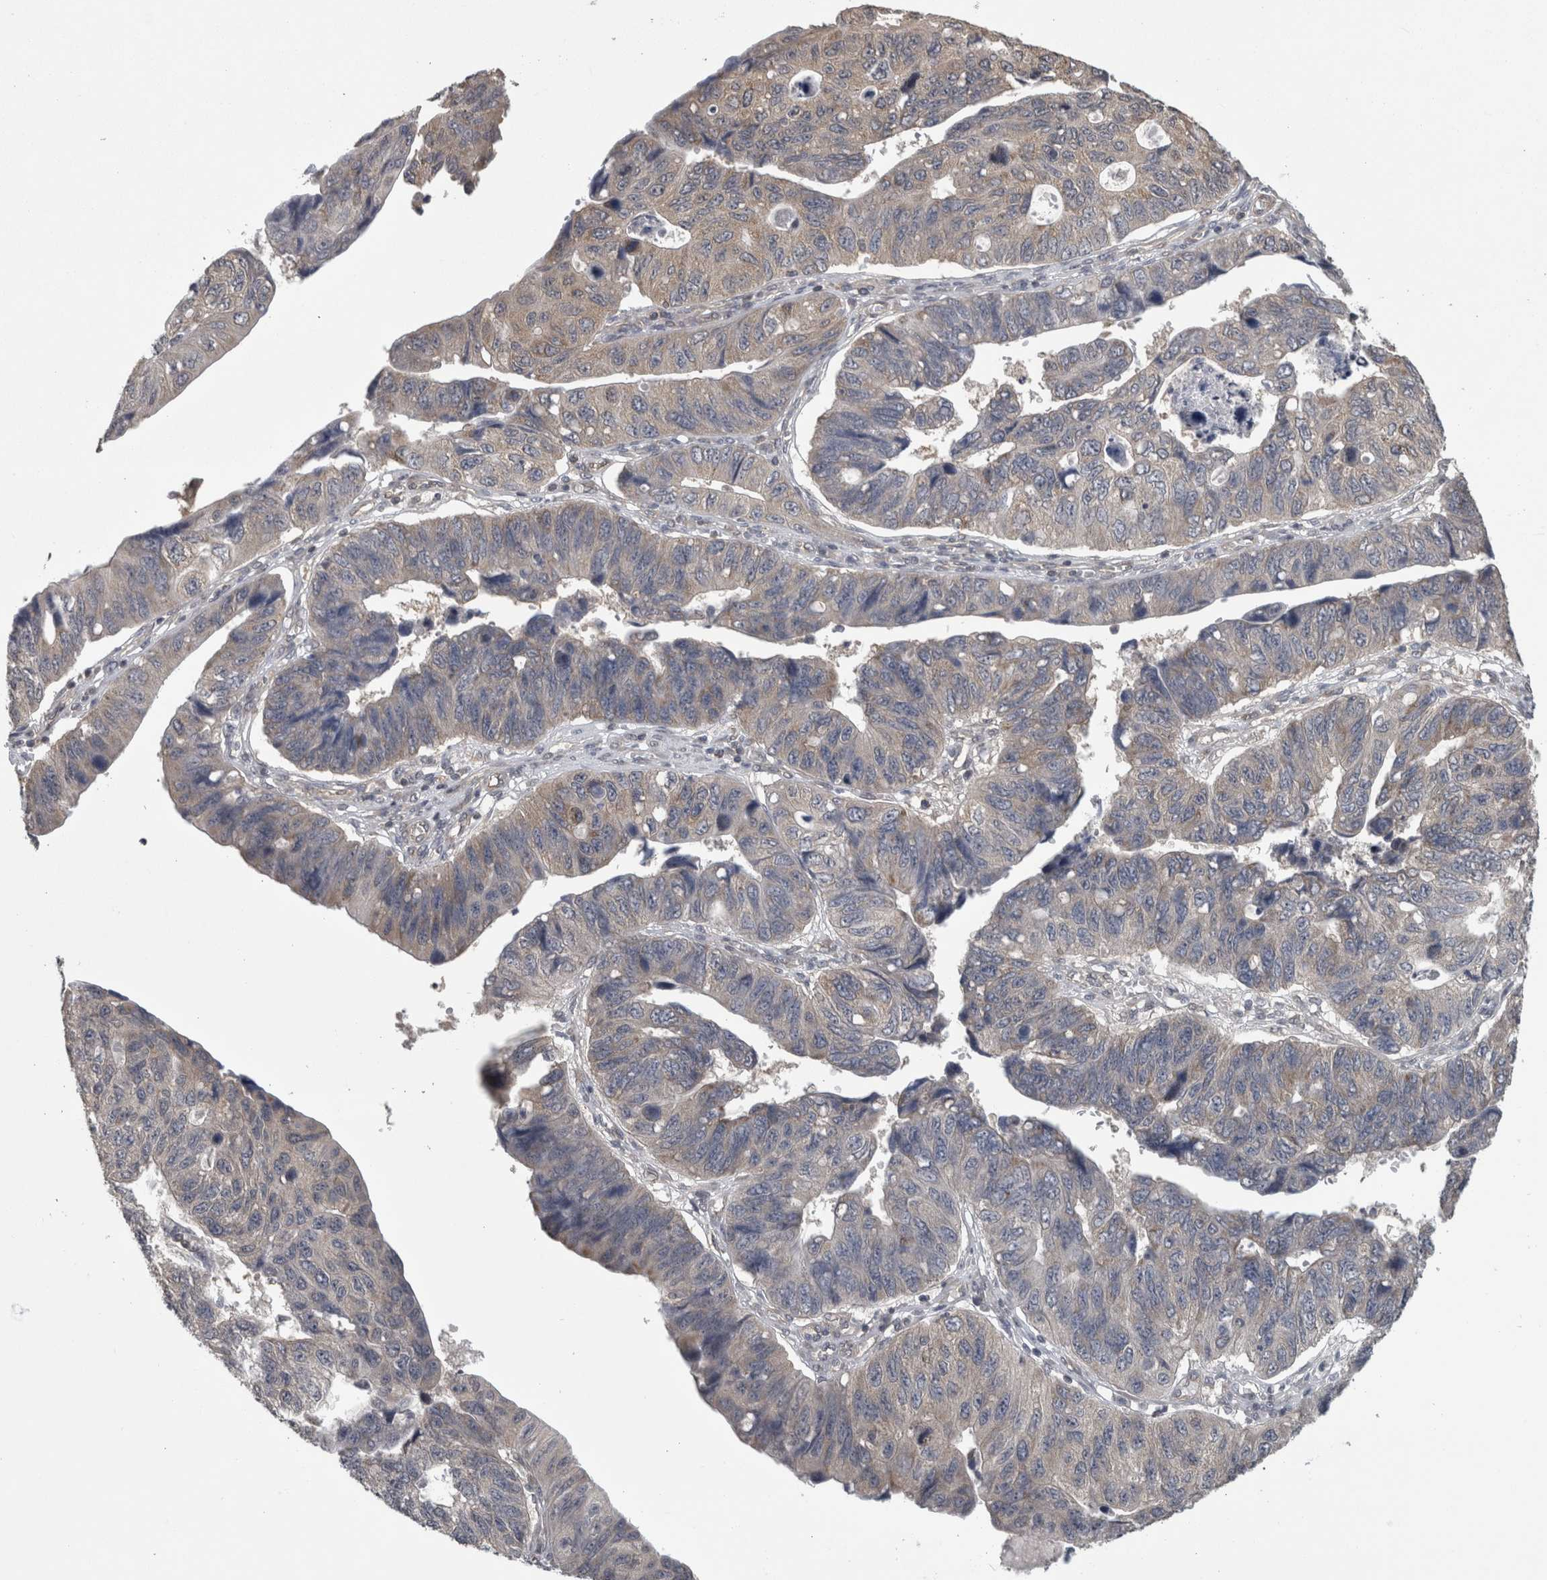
{"staining": {"intensity": "negative", "quantity": "none", "location": "none"}, "tissue": "stomach cancer", "cell_type": "Tumor cells", "image_type": "cancer", "snomed": [{"axis": "morphology", "description": "Adenocarcinoma, NOS"}, {"axis": "topography", "description": "Stomach"}], "caption": "Immunohistochemistry photomicrograph of human stomach adenocarcinoma stained for a protein (brown), which reveals no positivity in tumor cells. (DAB immunohistochemistry (IHC), high magnification).", "gene": "ATXN2", "patient": {"sex": "male", "age": 59}}